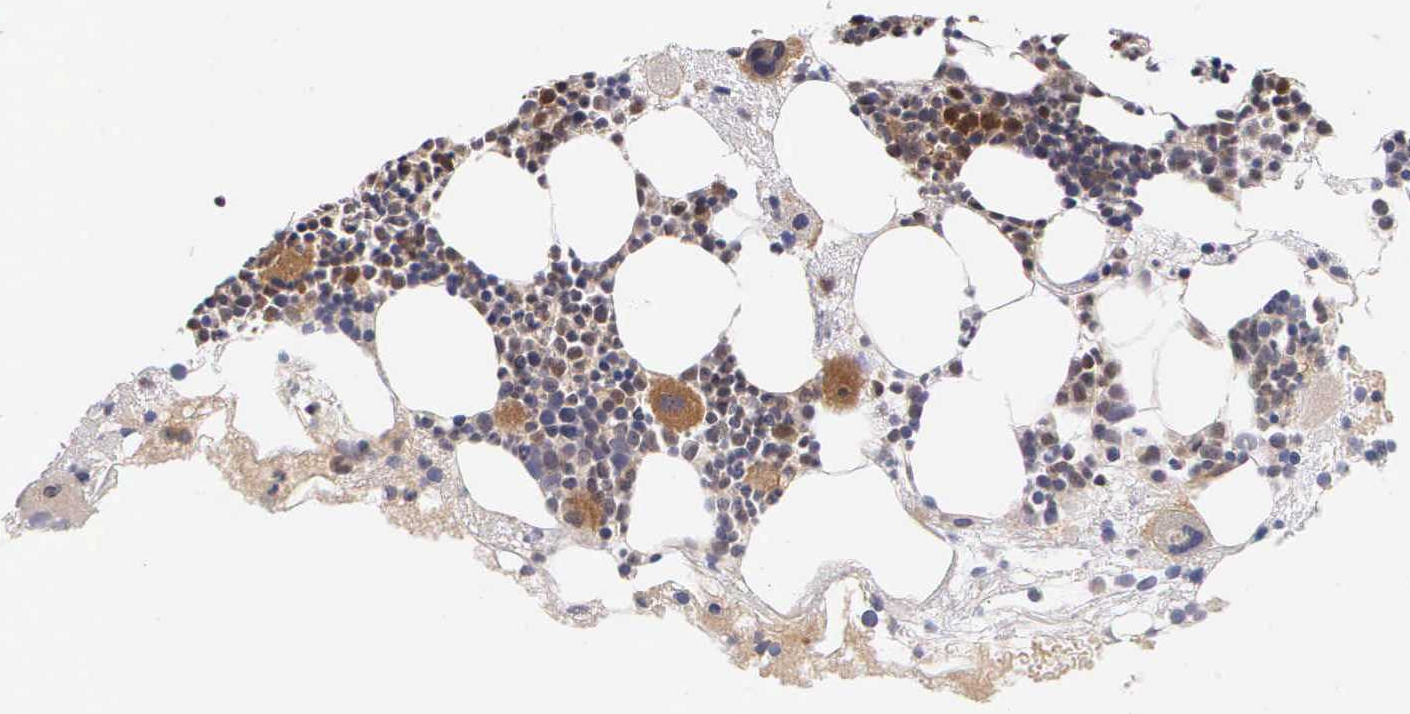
{"staining": {"intensity": "moderate", "quantity": ">75%", "location": "cytoplasmic/membranous"}, "tissue": "bone marrow", "cell_type": "Hematopoietic cells", "image_type": "normal", "snomed": [{"axis": "morphology", "description": "Normal tissue, NOS"}, {"axis": "topography", "description": "Bone marrow"}], "caption": "Immunohistochemistry of benign human bone marrow shows medium levels of moderate cytoplasmic/membranous staining in approximately >75% of hematopoietic cells. (DAB IHC with brightfield microscopy, high magnification).", "gene": "IGBP1P2", "patient": {"sex": "male", "age": 75}}